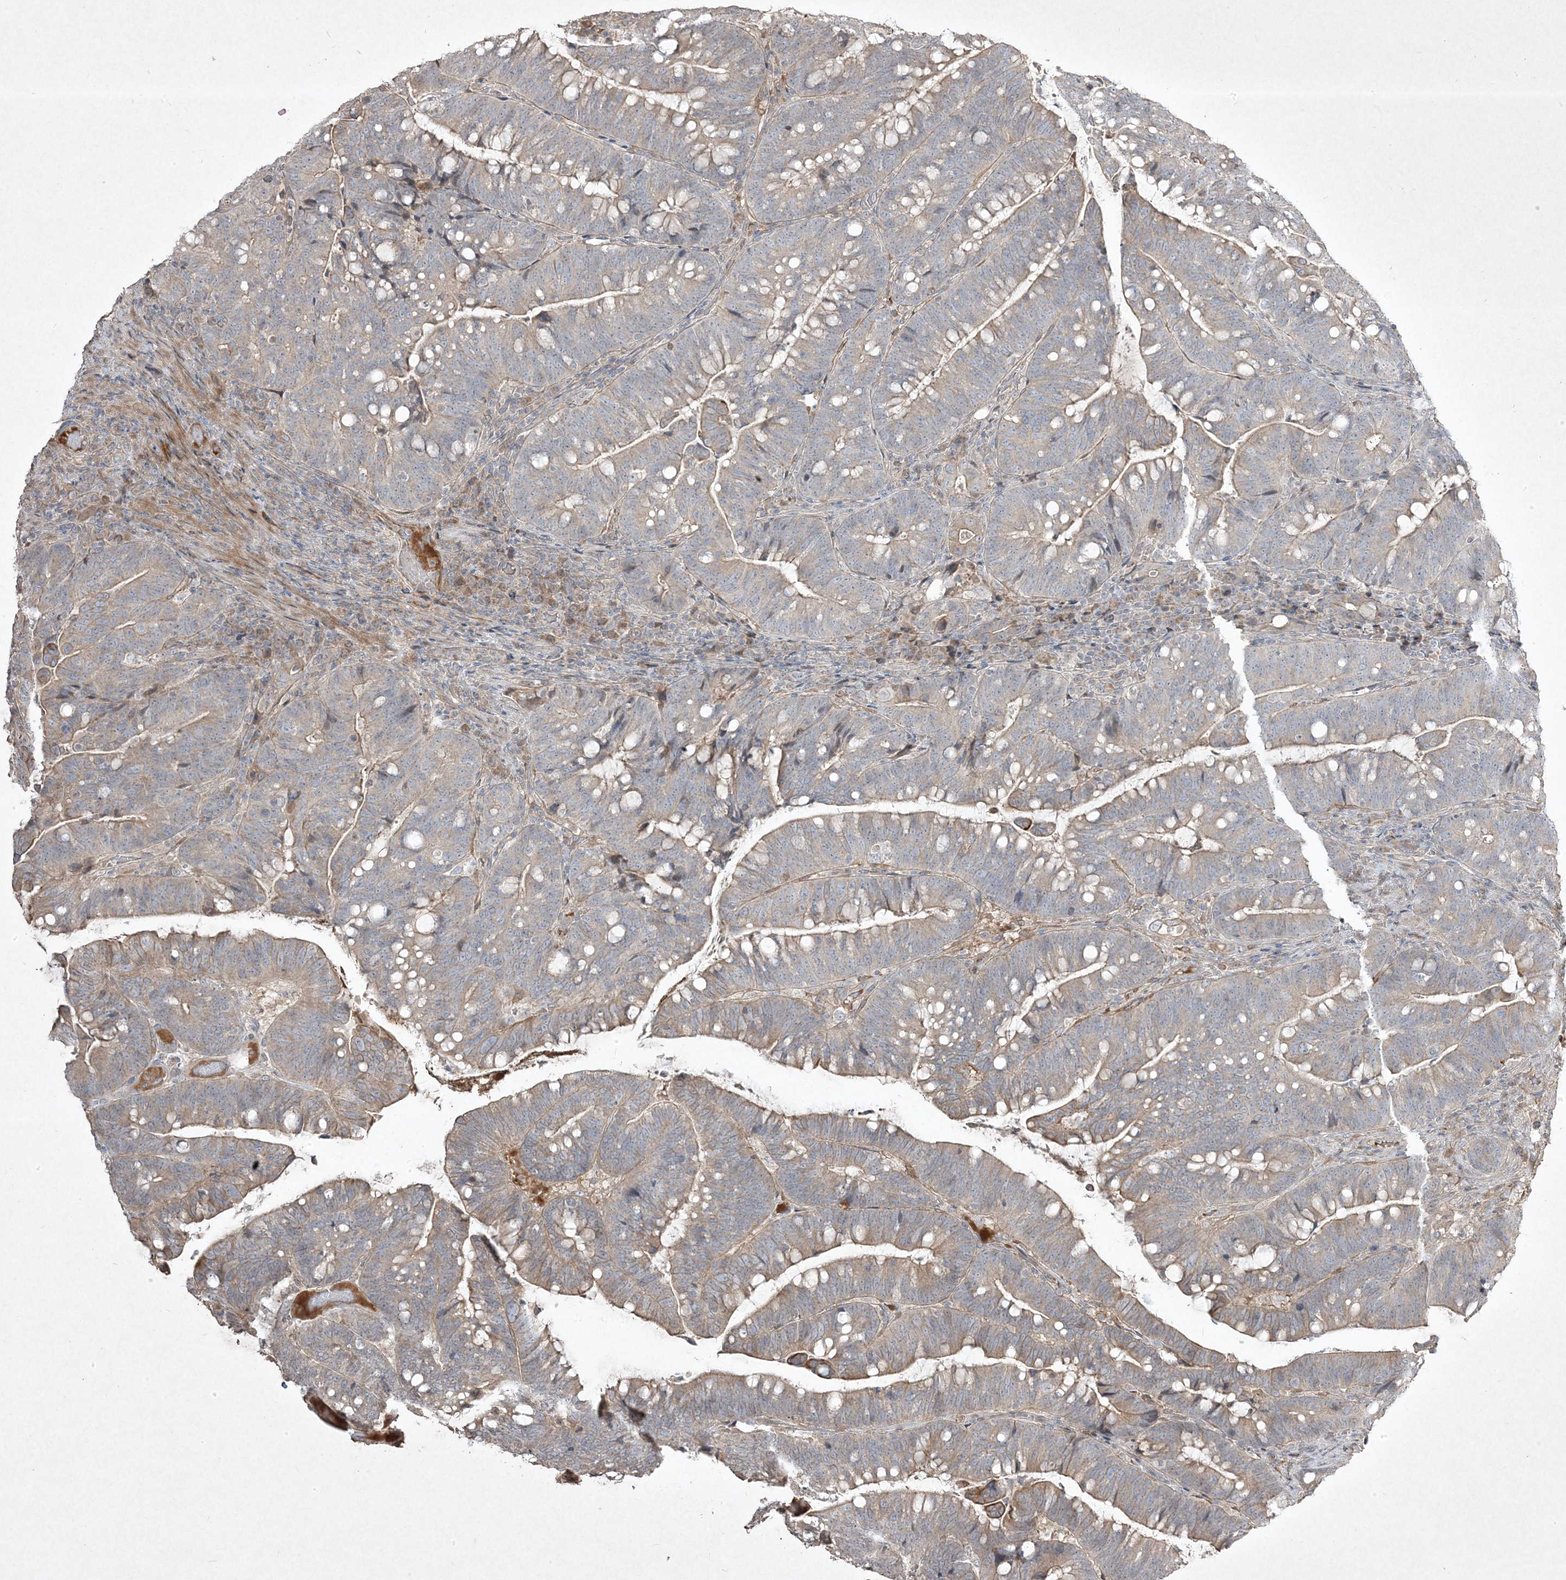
{"staining": {"intensity": "weak", "quantity": "25%-75%", "location": "cytoplasmic/membranous"}, "tissue": "colorectal cancer", "cell_type": "Tumor cells", "image_type": "cancer", "snomed": [{"axis": "morphology", "description": "Adenocarcinoma, NOS"}, {"axis": "topography", "description": "Colon"}], "caption": "Human colorectal cancer stained for a protein (brown) demonstrates weak cytoplasmic/membranous positive expression in about 25%-75% of tumor cells.", "gene": "RGL4", "patient": {"sex": "female", "age": 66}}